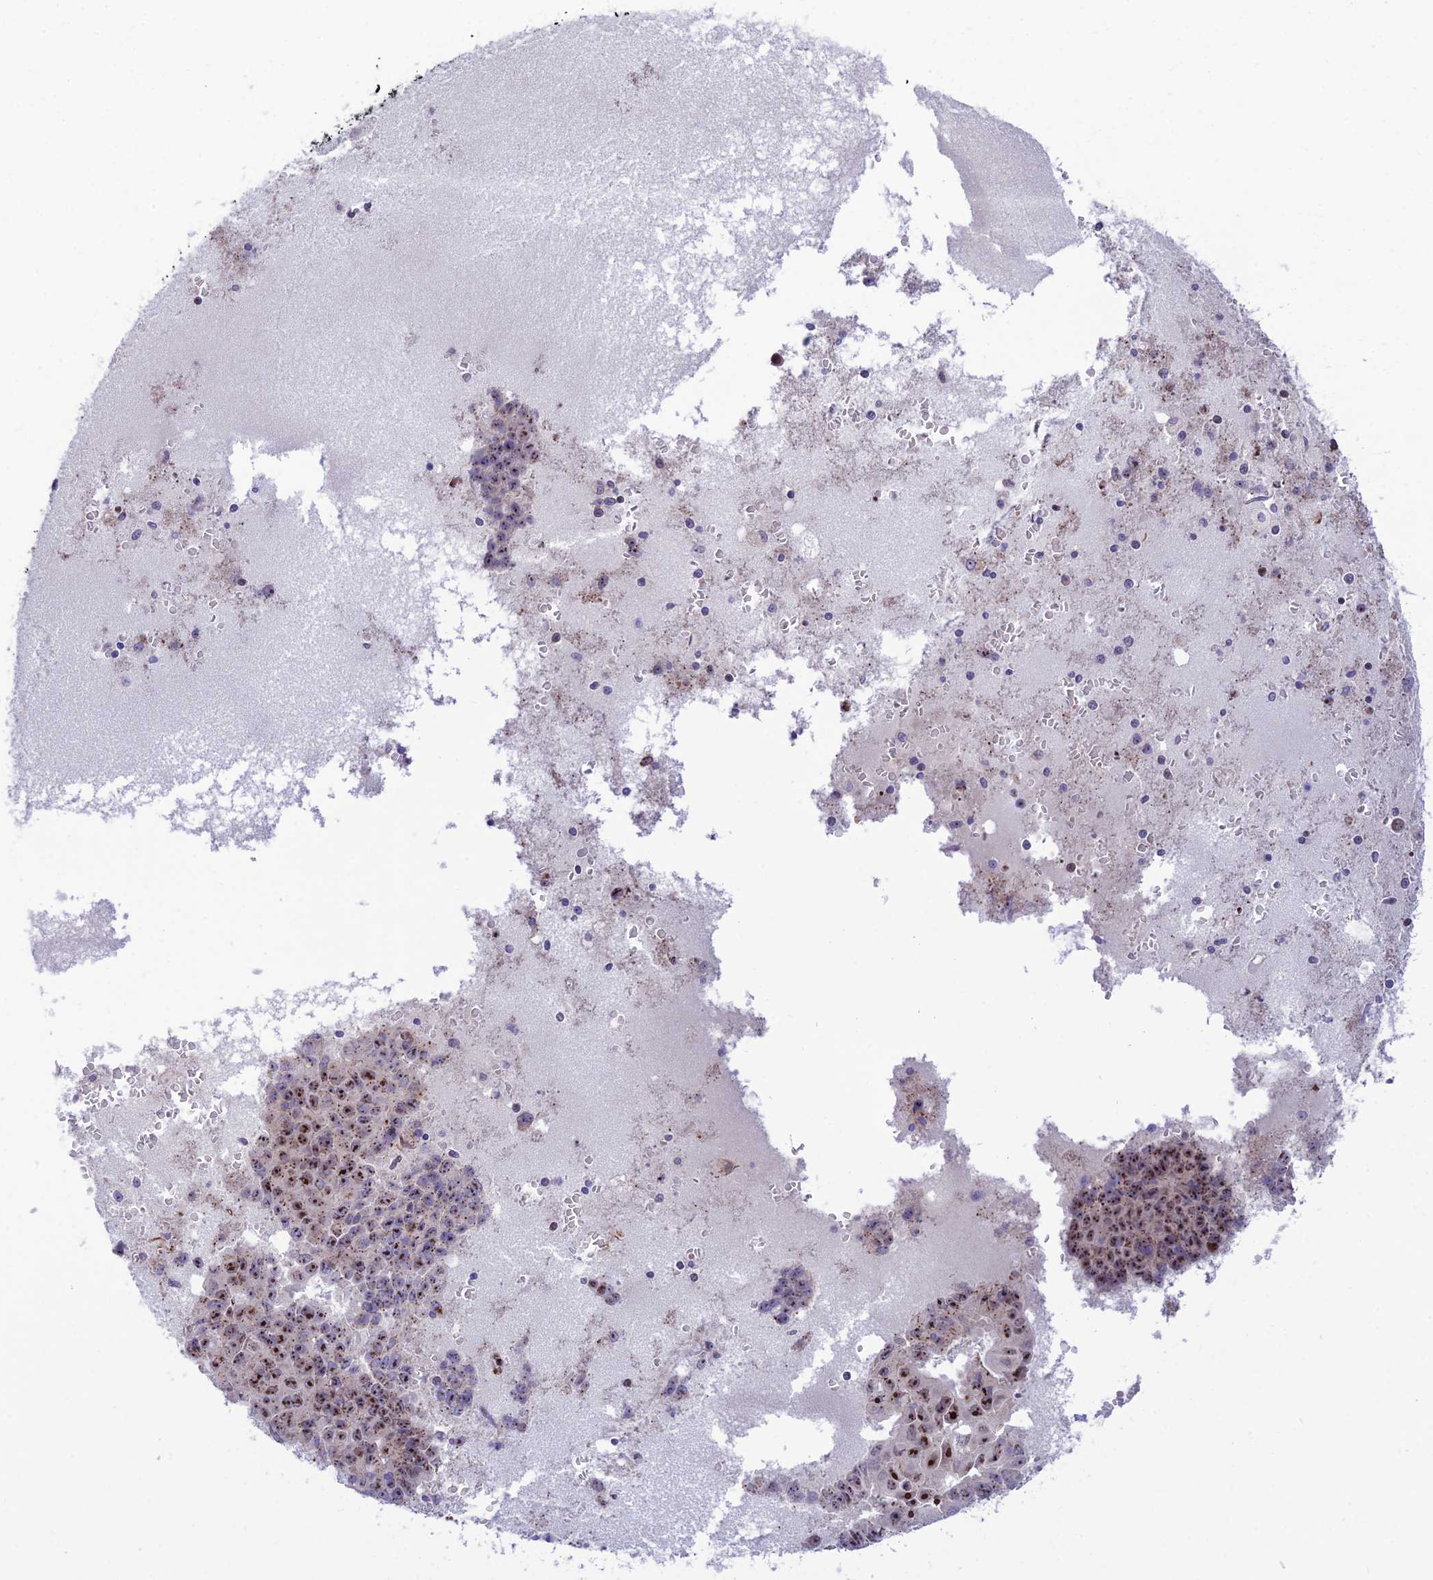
{"staining": {"intensity": "strong", "quantity": ">75%", "location": "nuclear"}, "tissue": "ovarian cancer", "cell_type": "Tumor cells", "image_type": "cancer", "snomed": [{"axis": "morphology", "description": "Carcinoma, endometroid"}, {"axis": "topography", "description": "Ovary"}], "caption": "IHC micrograph of neoplastic tissue: ovarian cancer (endometroid carcinoma) stained using immunohistochemistry shows high levels of strong protein expression localized specifically in the nuclear of tumor cells, appearing as a nuclear brown color.", "gene": "KBTBD7", "patient": {"sex": "female", "age": 42}}